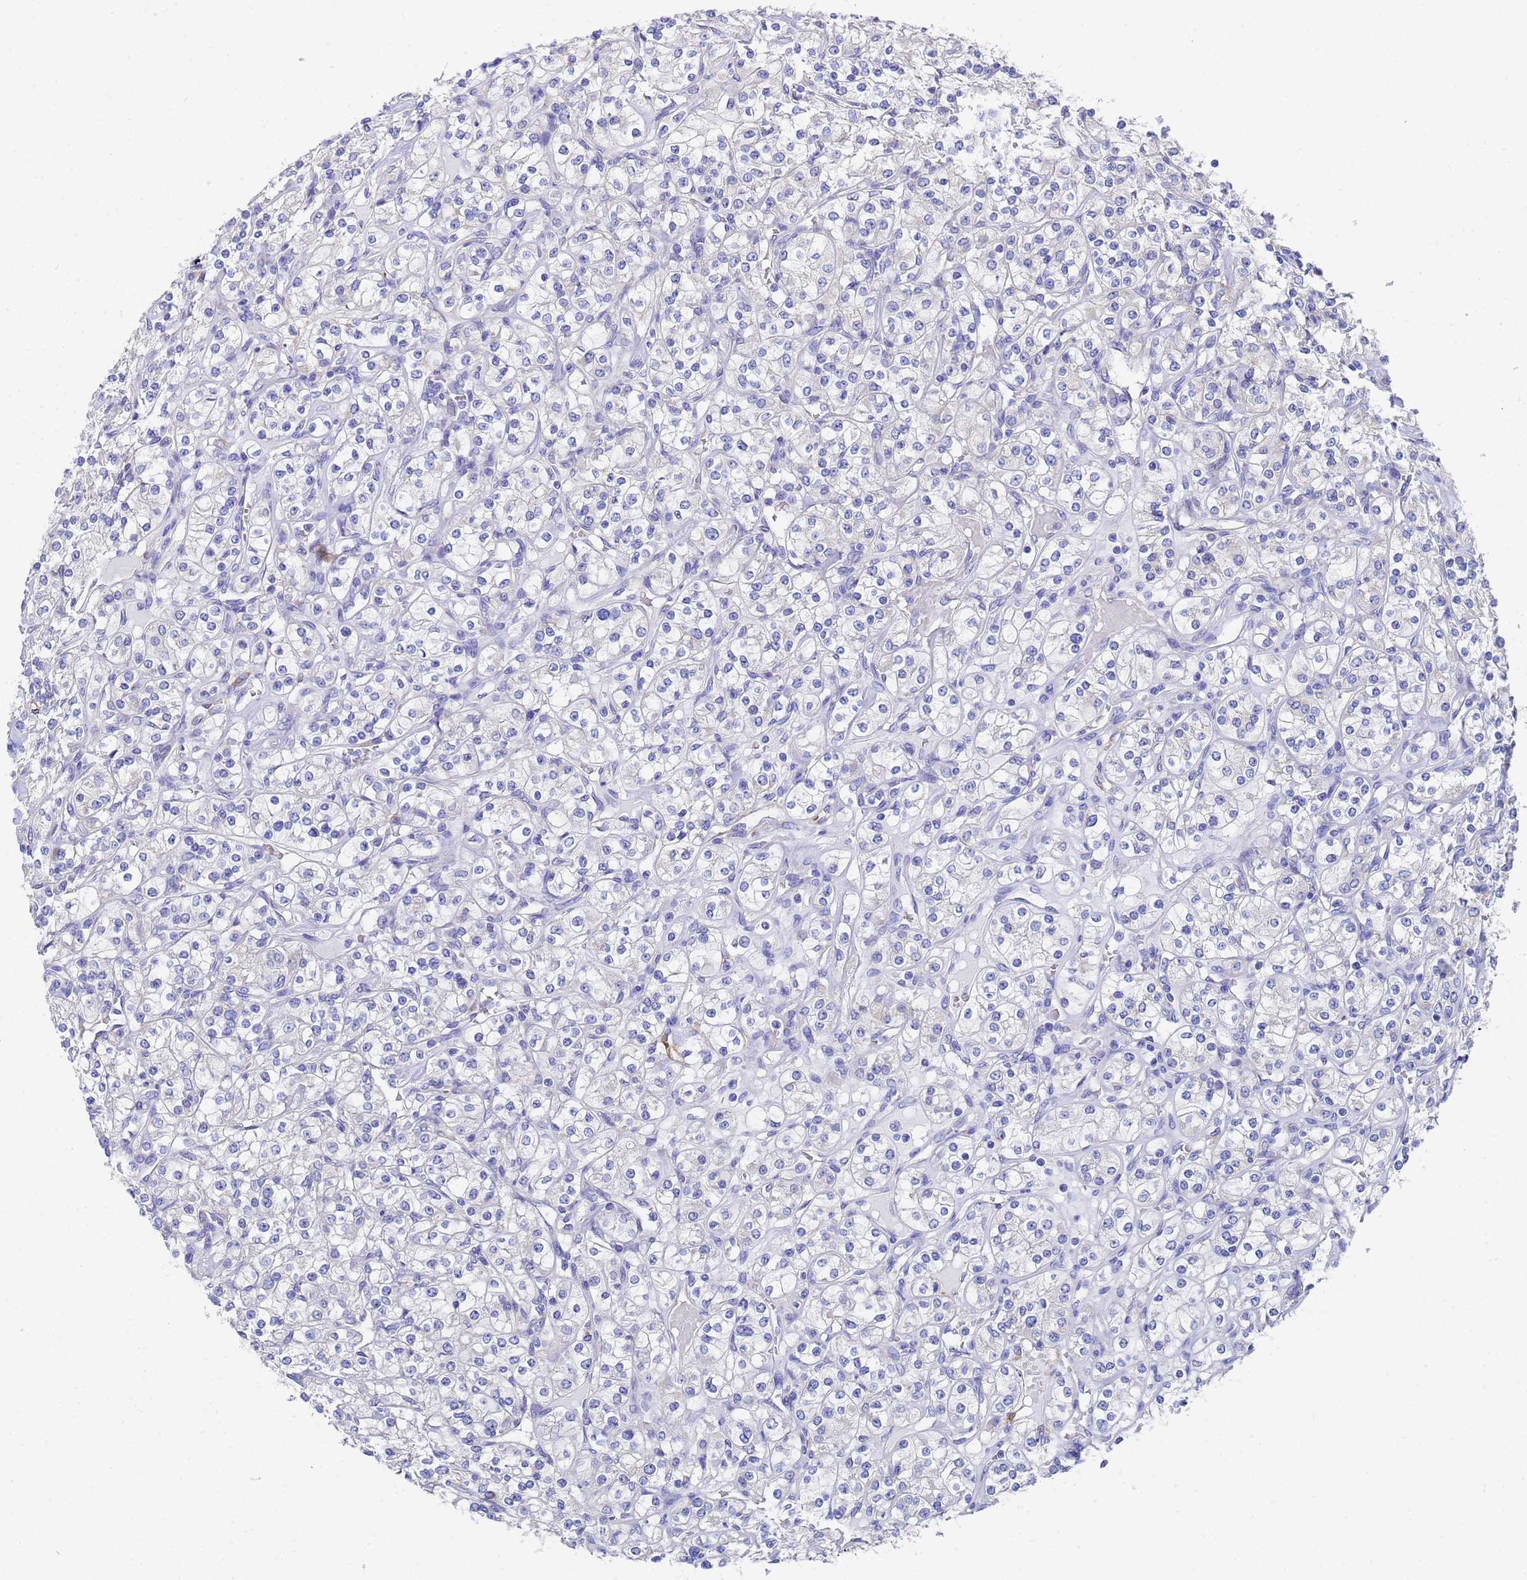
{"staining": {"intensity": "negative", "quantity": "none", "location": "none"}, "tissue": "renal cancer", "cell_type": "Tumor cells", "image_type": "cancer", "snomed": [{"axis": "morphology", "description": "Adenocarcinoma, NOS"}, {"axis": "topography", "description": "Kidney"}], "caption": "The micrograph exhibits no staining of tumor cells in adenocarcinoma (renal).", "gene": "TM4SF4", "patient": {"sex": "male", "age": 77}}